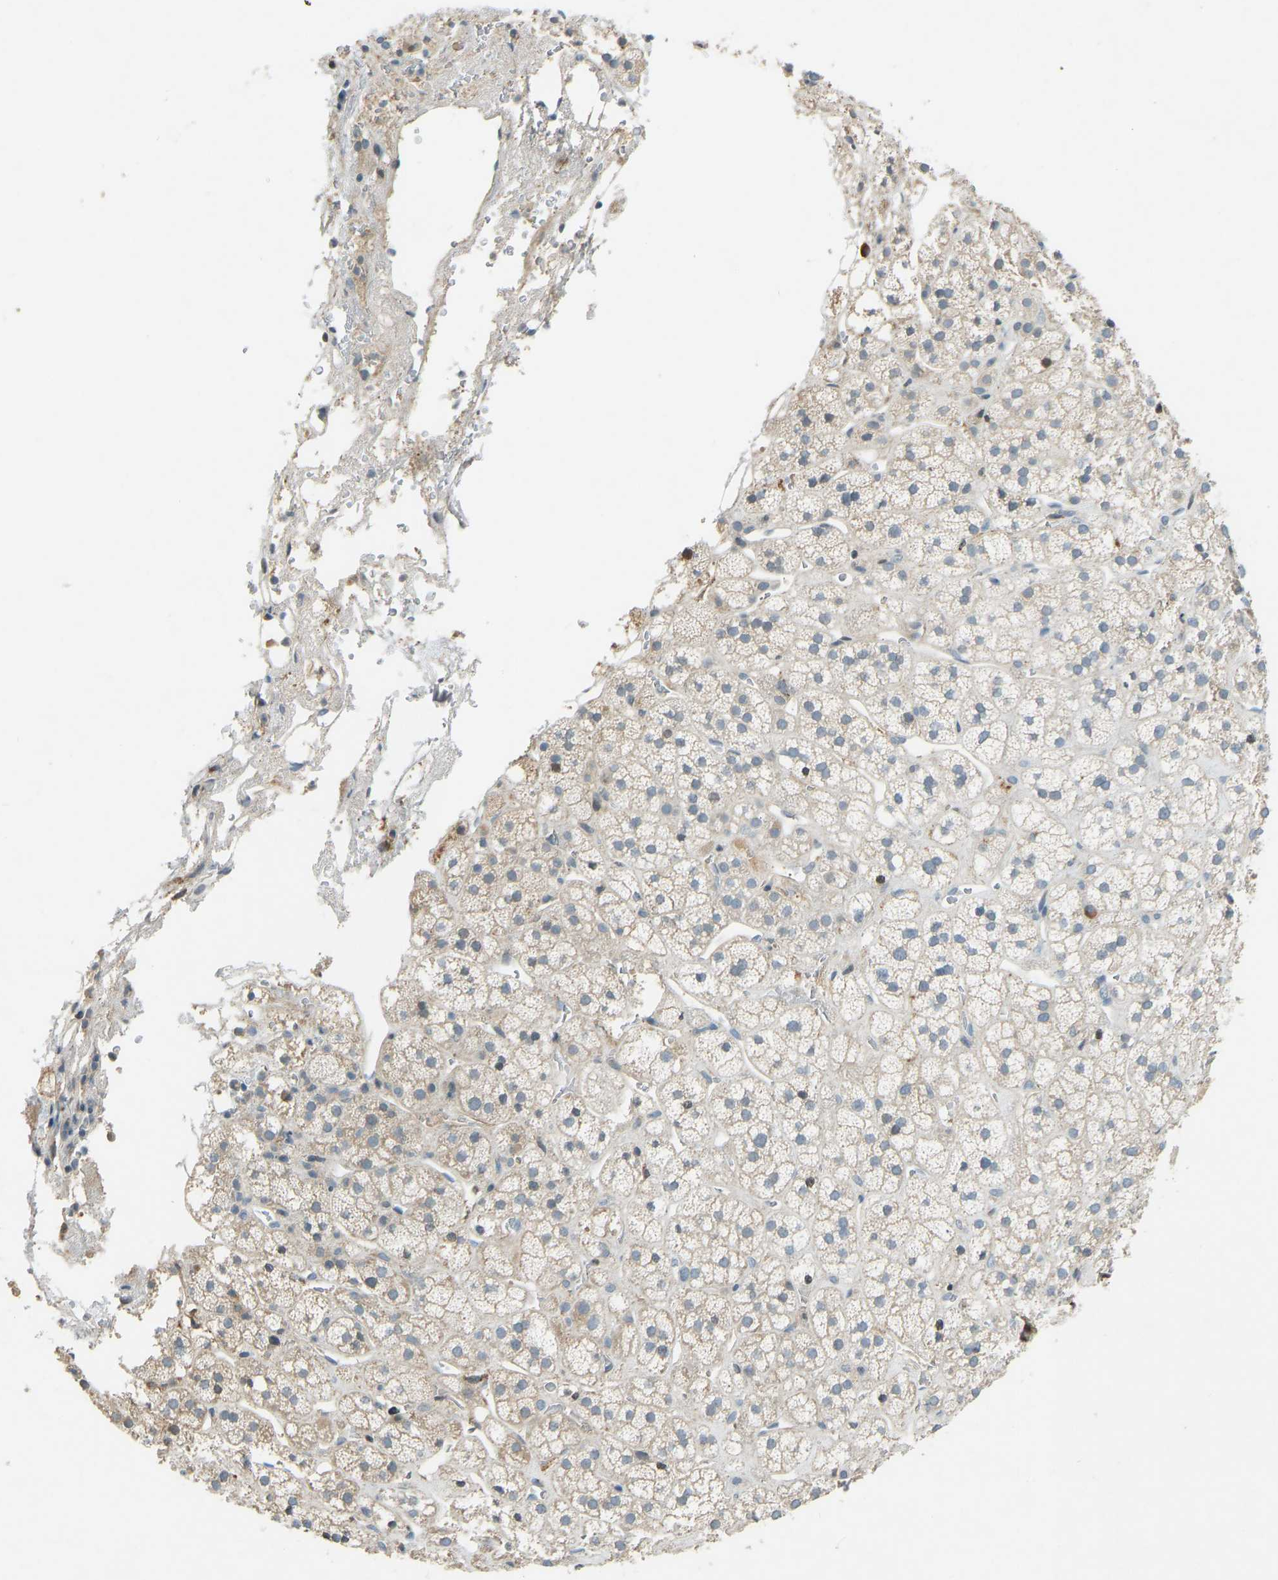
{"staining": {"intensity": "weak", "quantity": ">75%", "location": "cytoplasmic/membranous"}, "tissue": "adrenal gland", "cell_type": "Glandular cells", "image_type": "normal", "snomed": [{"axis": "morphology", "description": "Normal tissue, NOS"}, {"axis": "topography", "description": "Adrenal gland"}], "caption": "Adrenal gland stained with DAB (3,3'-diaminobenzidine) immunohistochemistry displays low levels of weak cytoplasmic/membranous positivity in about >75% of glandular cells.", "gene": "FBLN2", "patient": {"sex": "male", "age": 56}}